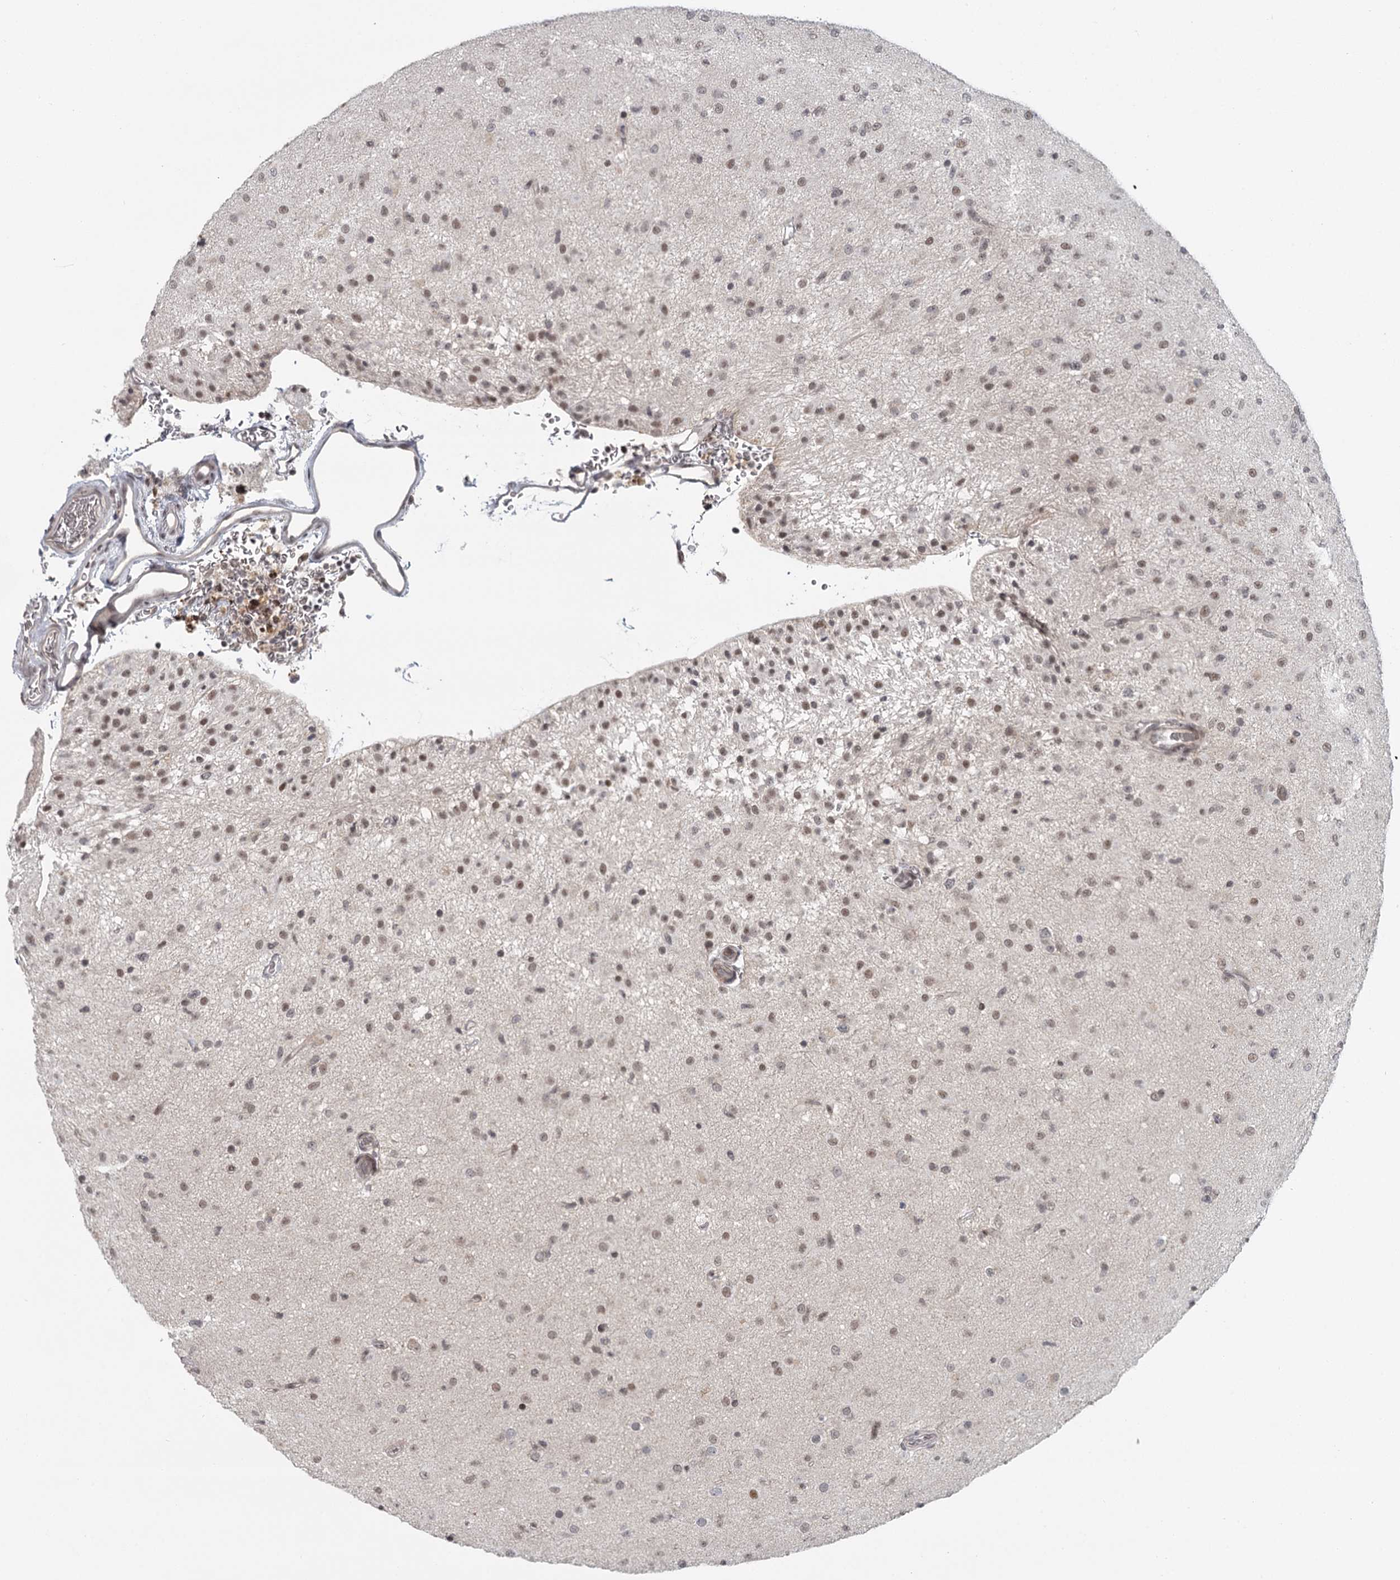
{"staining": {"intensity": "weak", "quantity": "25%-75%", "location": "nuclear"}, "tissue": "glioma", "cell_type": "Tumor cells", "image_type": "cancer", "snomed": [{"axis": "morphology", "description": "Glioma, malignant, Low grade"}, {"axis": "topography", "description": "Brain"}], "caption": "Glioma was stained to show a protein in brown. There is low levels of weak nuclear positivity in approximately 25%-75% of tumor cells.", "gene": "FAM13C", "patient": {"sex": "male", "age": 65}}